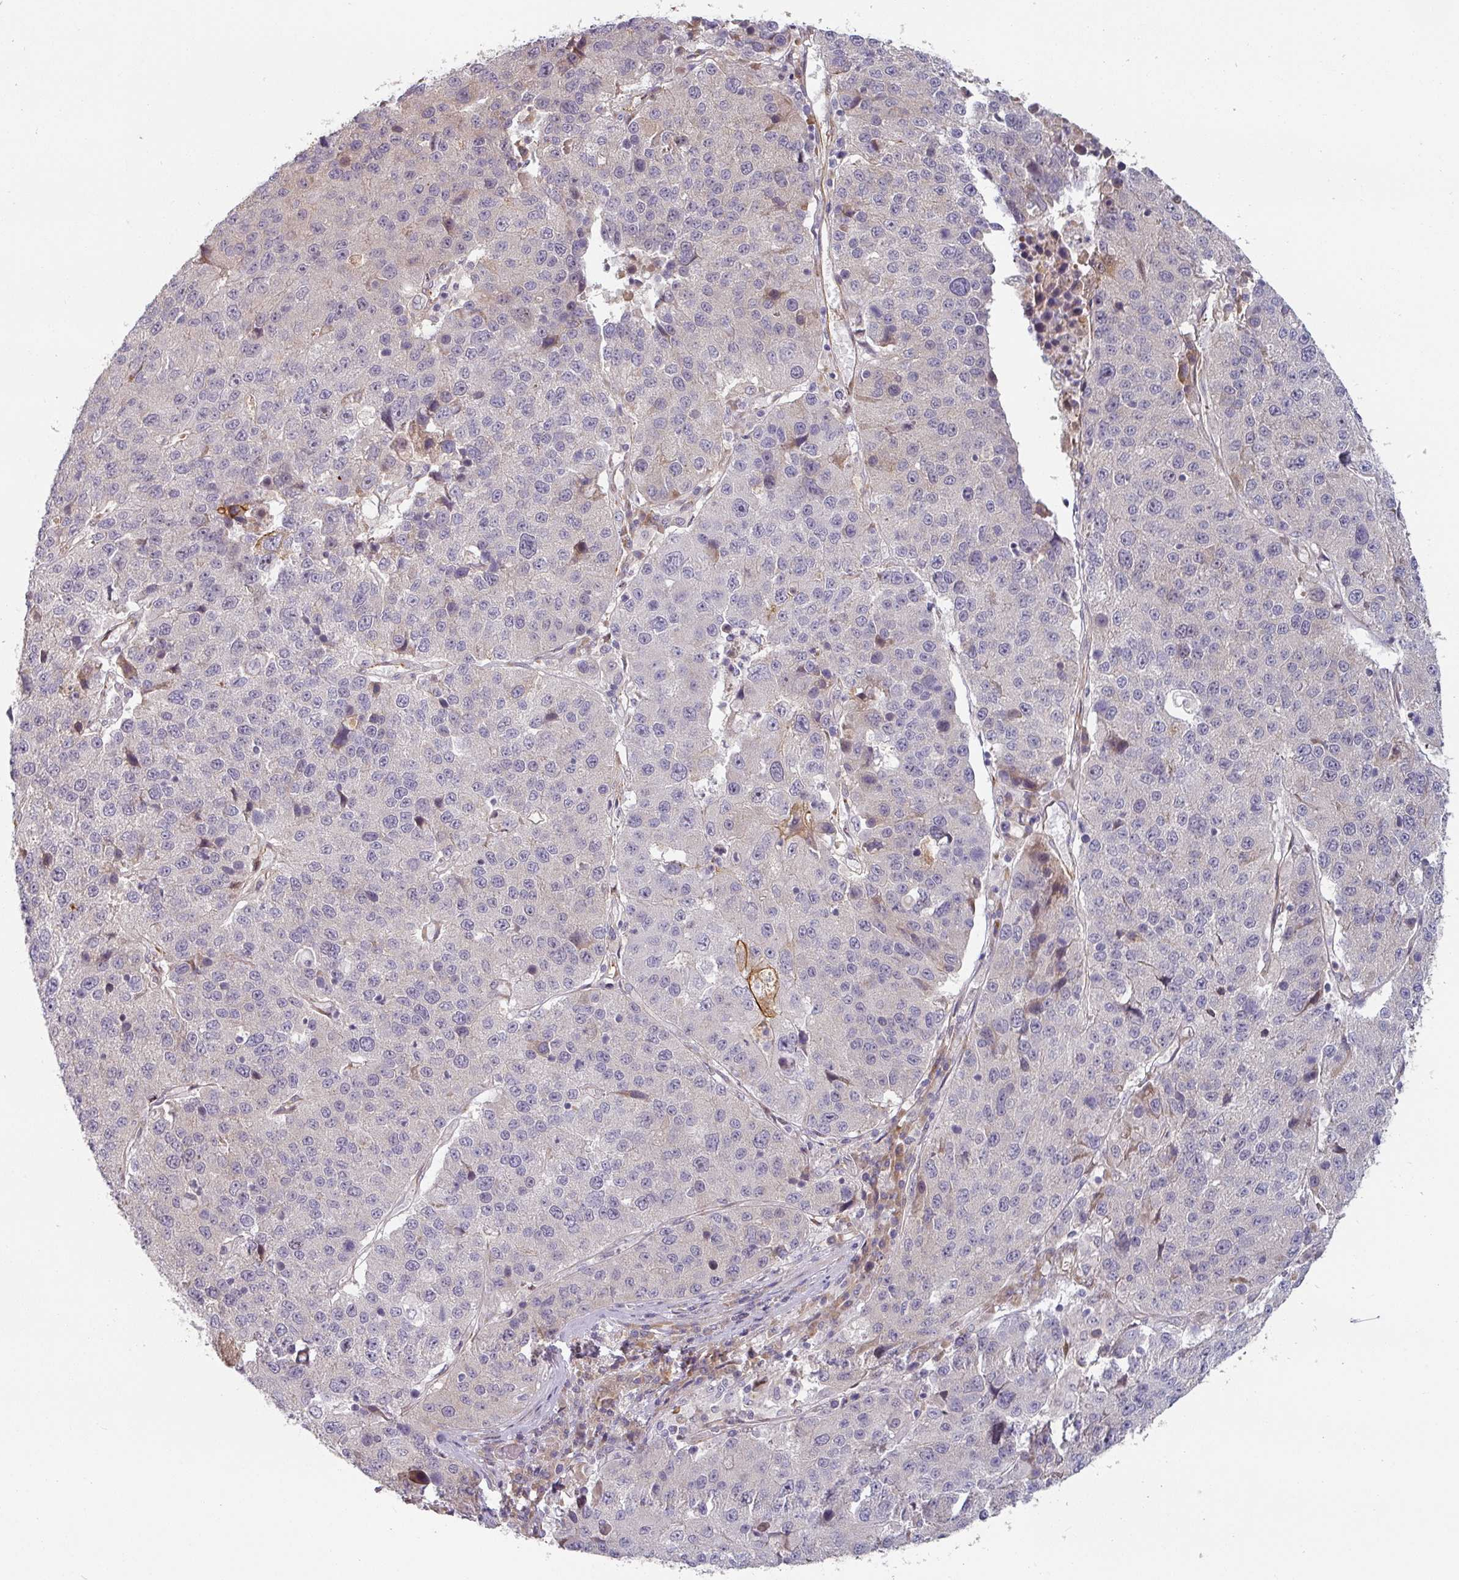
{"staining": {"intensity": "negative", "quantity": "none", "location": "none"}, "tissue": "stomach cancer", "cell_type": "Tumor cells", "image_type": "cancer", "snomed": [{"axis": "morphology", "description": "Adenocarcinoma, NOS"}, {"axis": "topography", "description": "Stomach"}], "caption": "There is no significant staining in tumor cells of stomach cancer (adenocarcinoma).", "gene": "CEP78", "patient": {"sex": "male", "age": 71}}